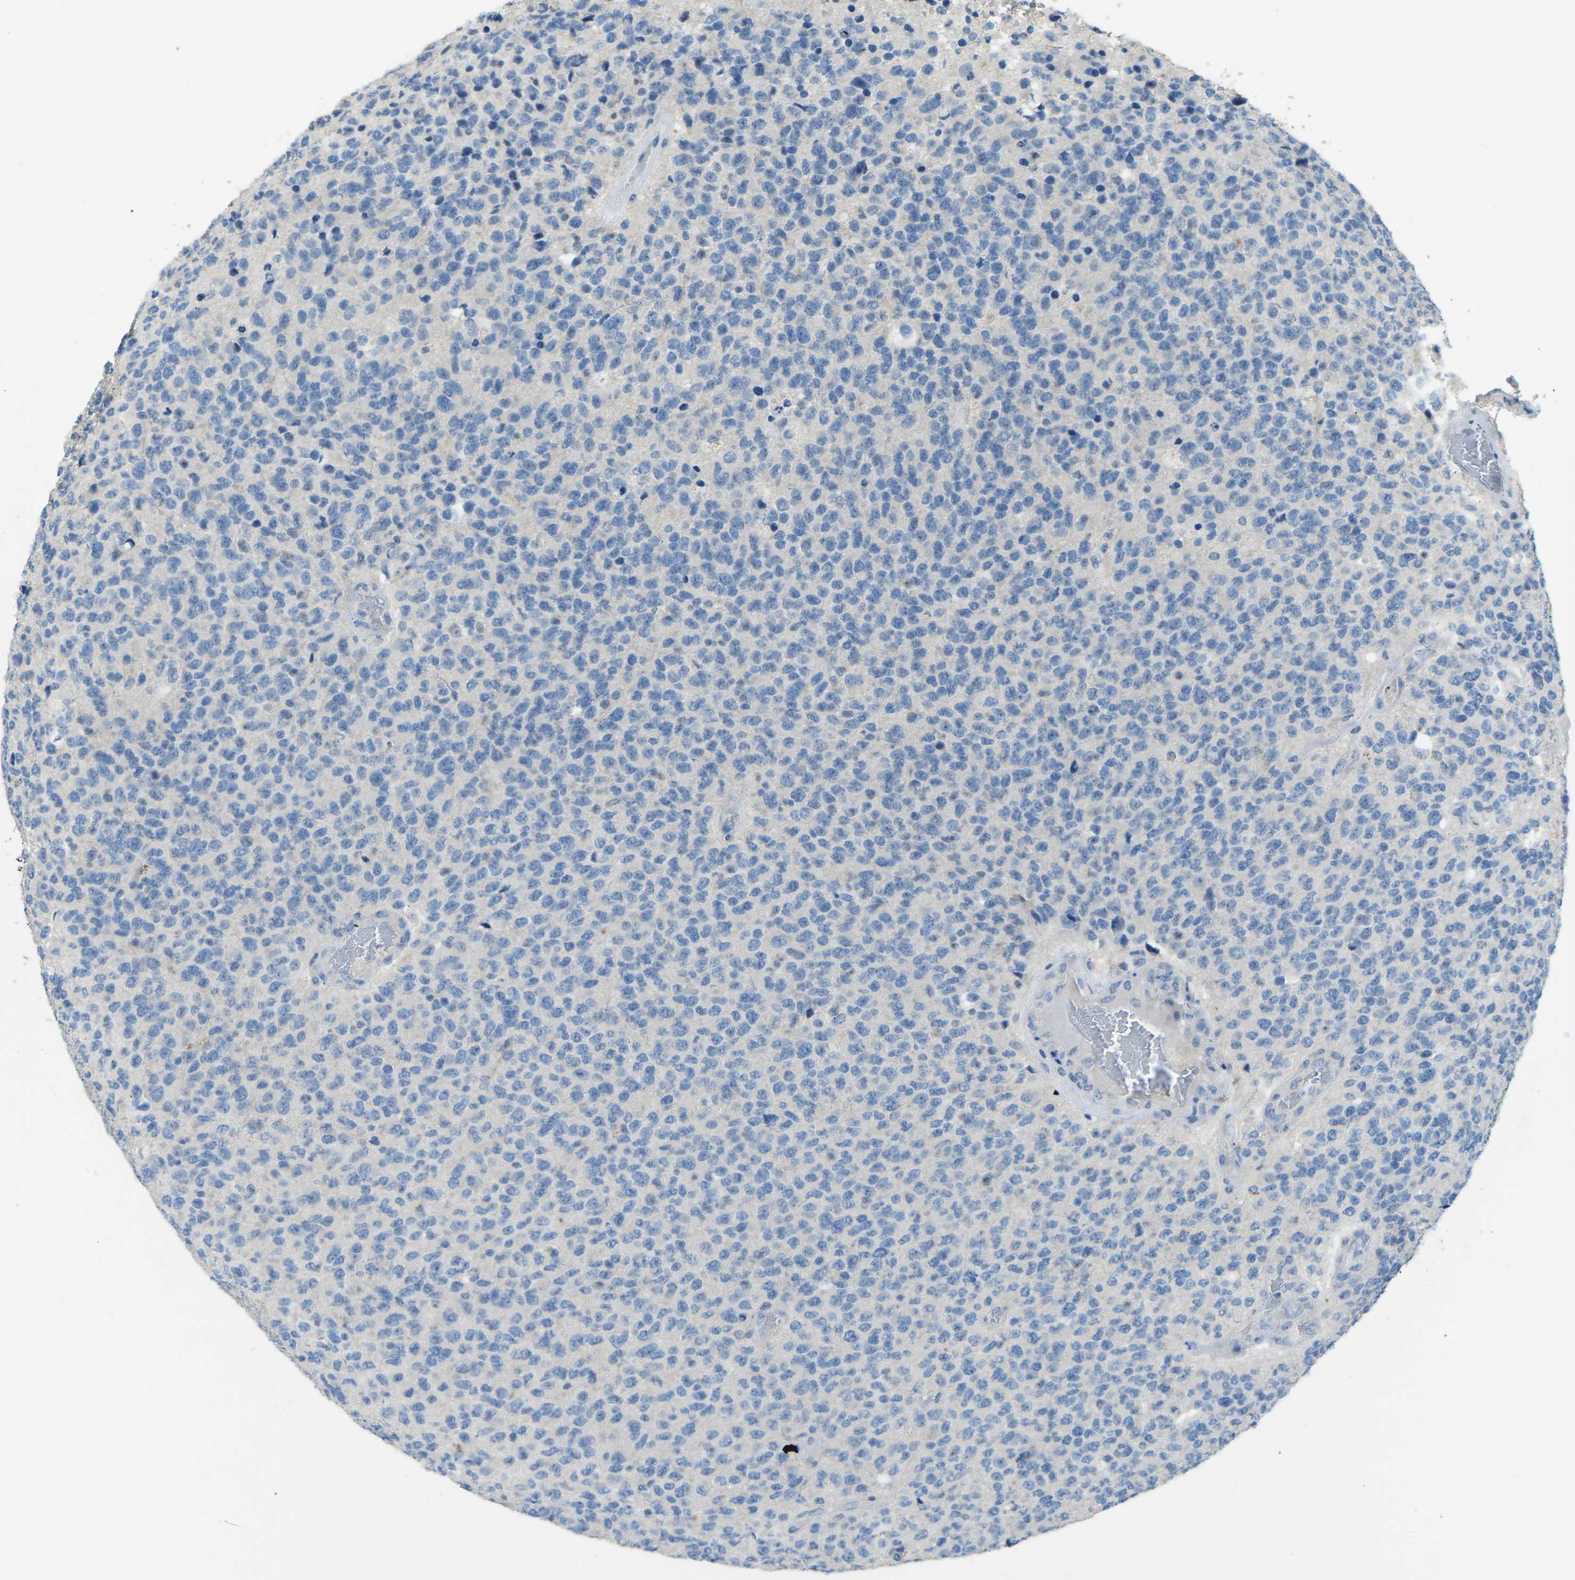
{"staining": {"intensity": "negative", "quantity": "none", "location": "none"}, "tissue": "glioma", "cell_type": "Tumor cells", "image_type": "cancer", "snomed": [{"axis": "morphology", "description": "Glioma, malignant, High grade"}, {"axis": "topography", "description": "pancreas cauda"}], "caption": "An immunohistochemistry (IHC) photomicrograph of glioma is shown. There is no staining in tumor cells of glioma.", "gene": "CD19", "patient": {"sex": "male", "age": 60}}